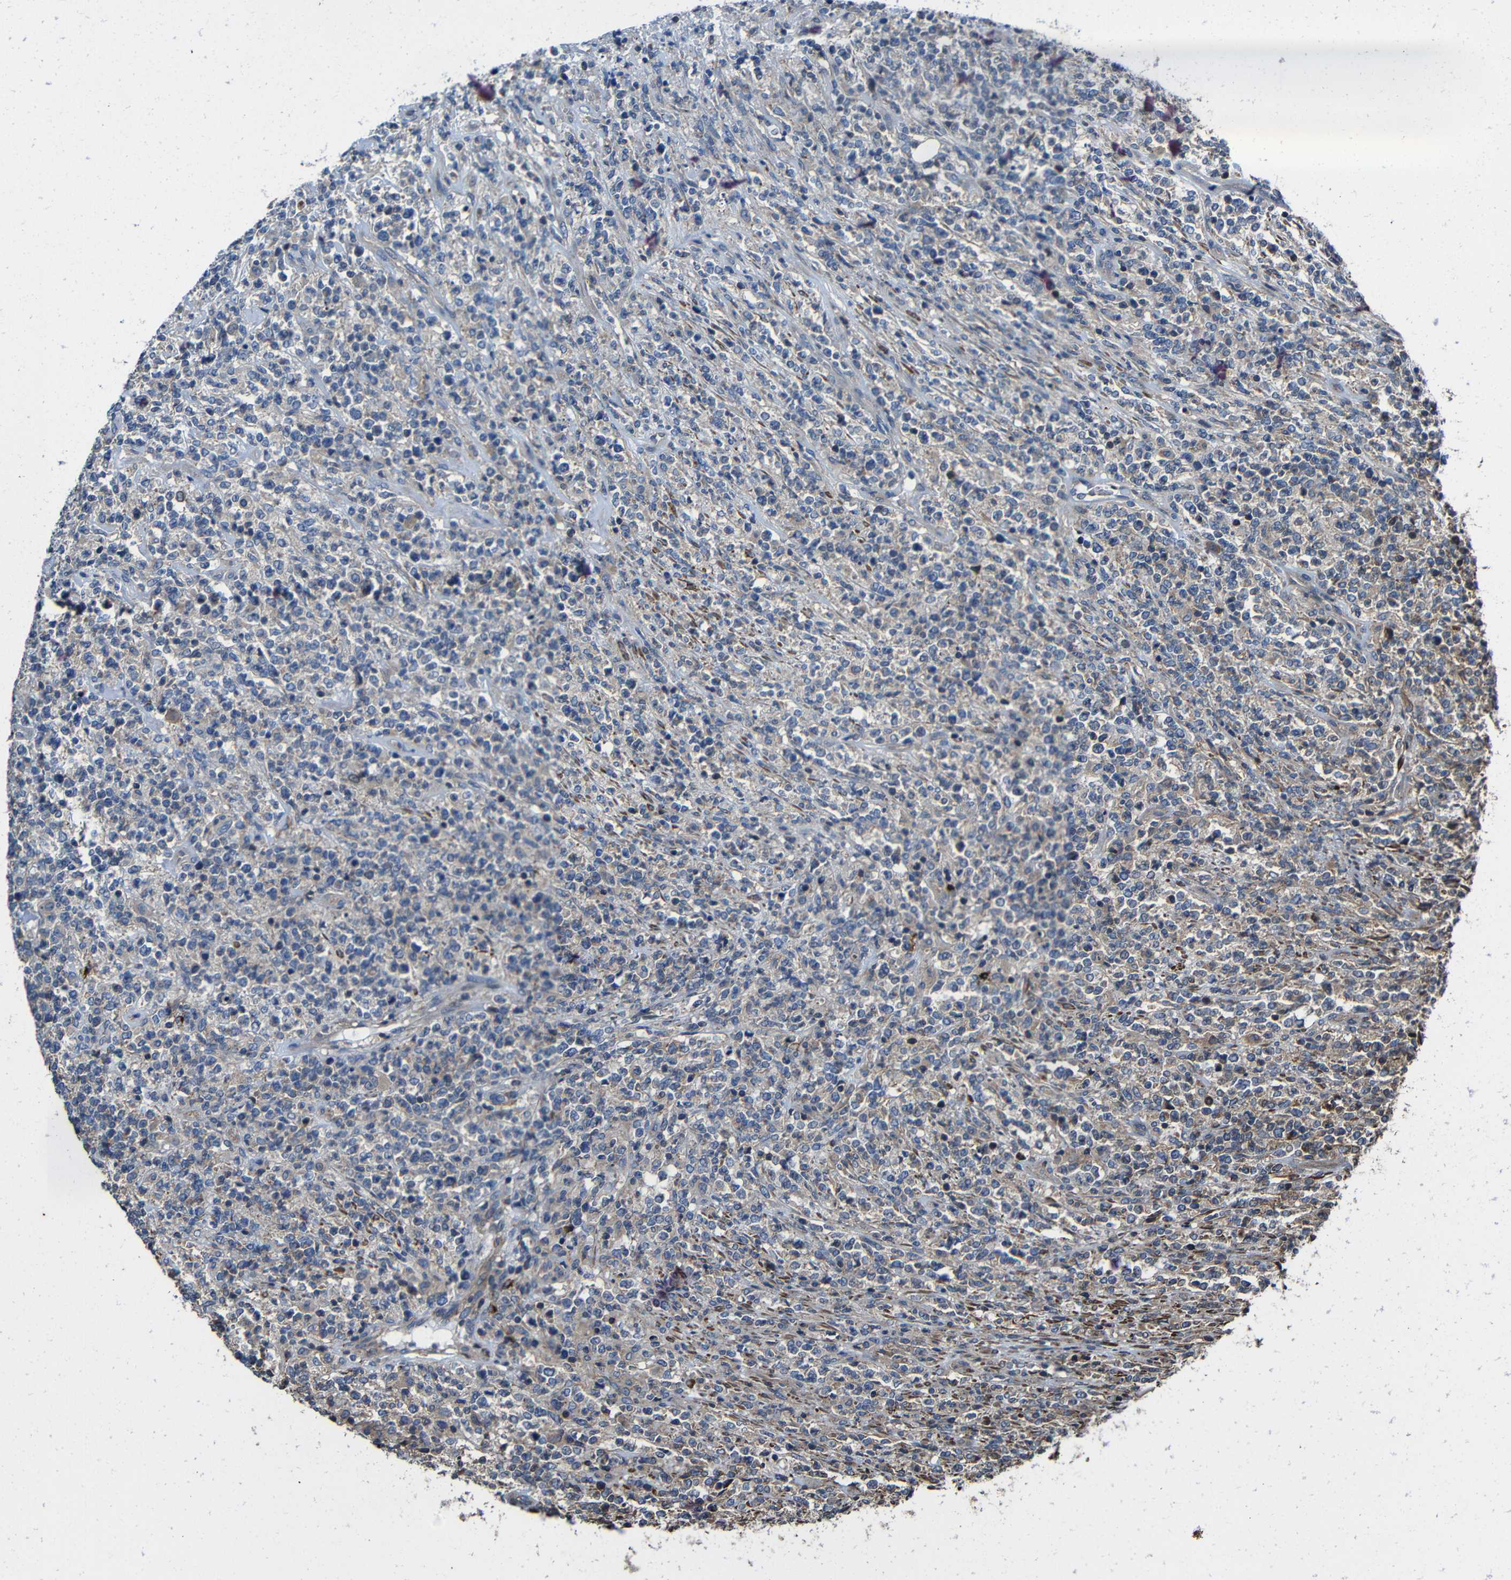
{"staining": {"intensity": "moderate", "quantity": ">75%", "location": "cytoplasmic/membranous"}, "tissue": "lymphoma", "cell_type": "Tumor cells", "image_type": "cancer", "snomed": [{"axis": "morphology", "description": "Malignant lymphoma, non-Hodgkin's type, High grade"}, {"axis": "topography", "description": "Soft tissue"}], "caption": "IHC (DAB (3,3'-diaminobenzidine)) staining of malignant lymphoma, non-Hodgkin's type (high-grade) reveals moderate cytoplasmic/membranous protein positivity in approximately >75% of tumor cells.", "gene": "GDI1", "patient": {"sex": "male", "age": 18}}